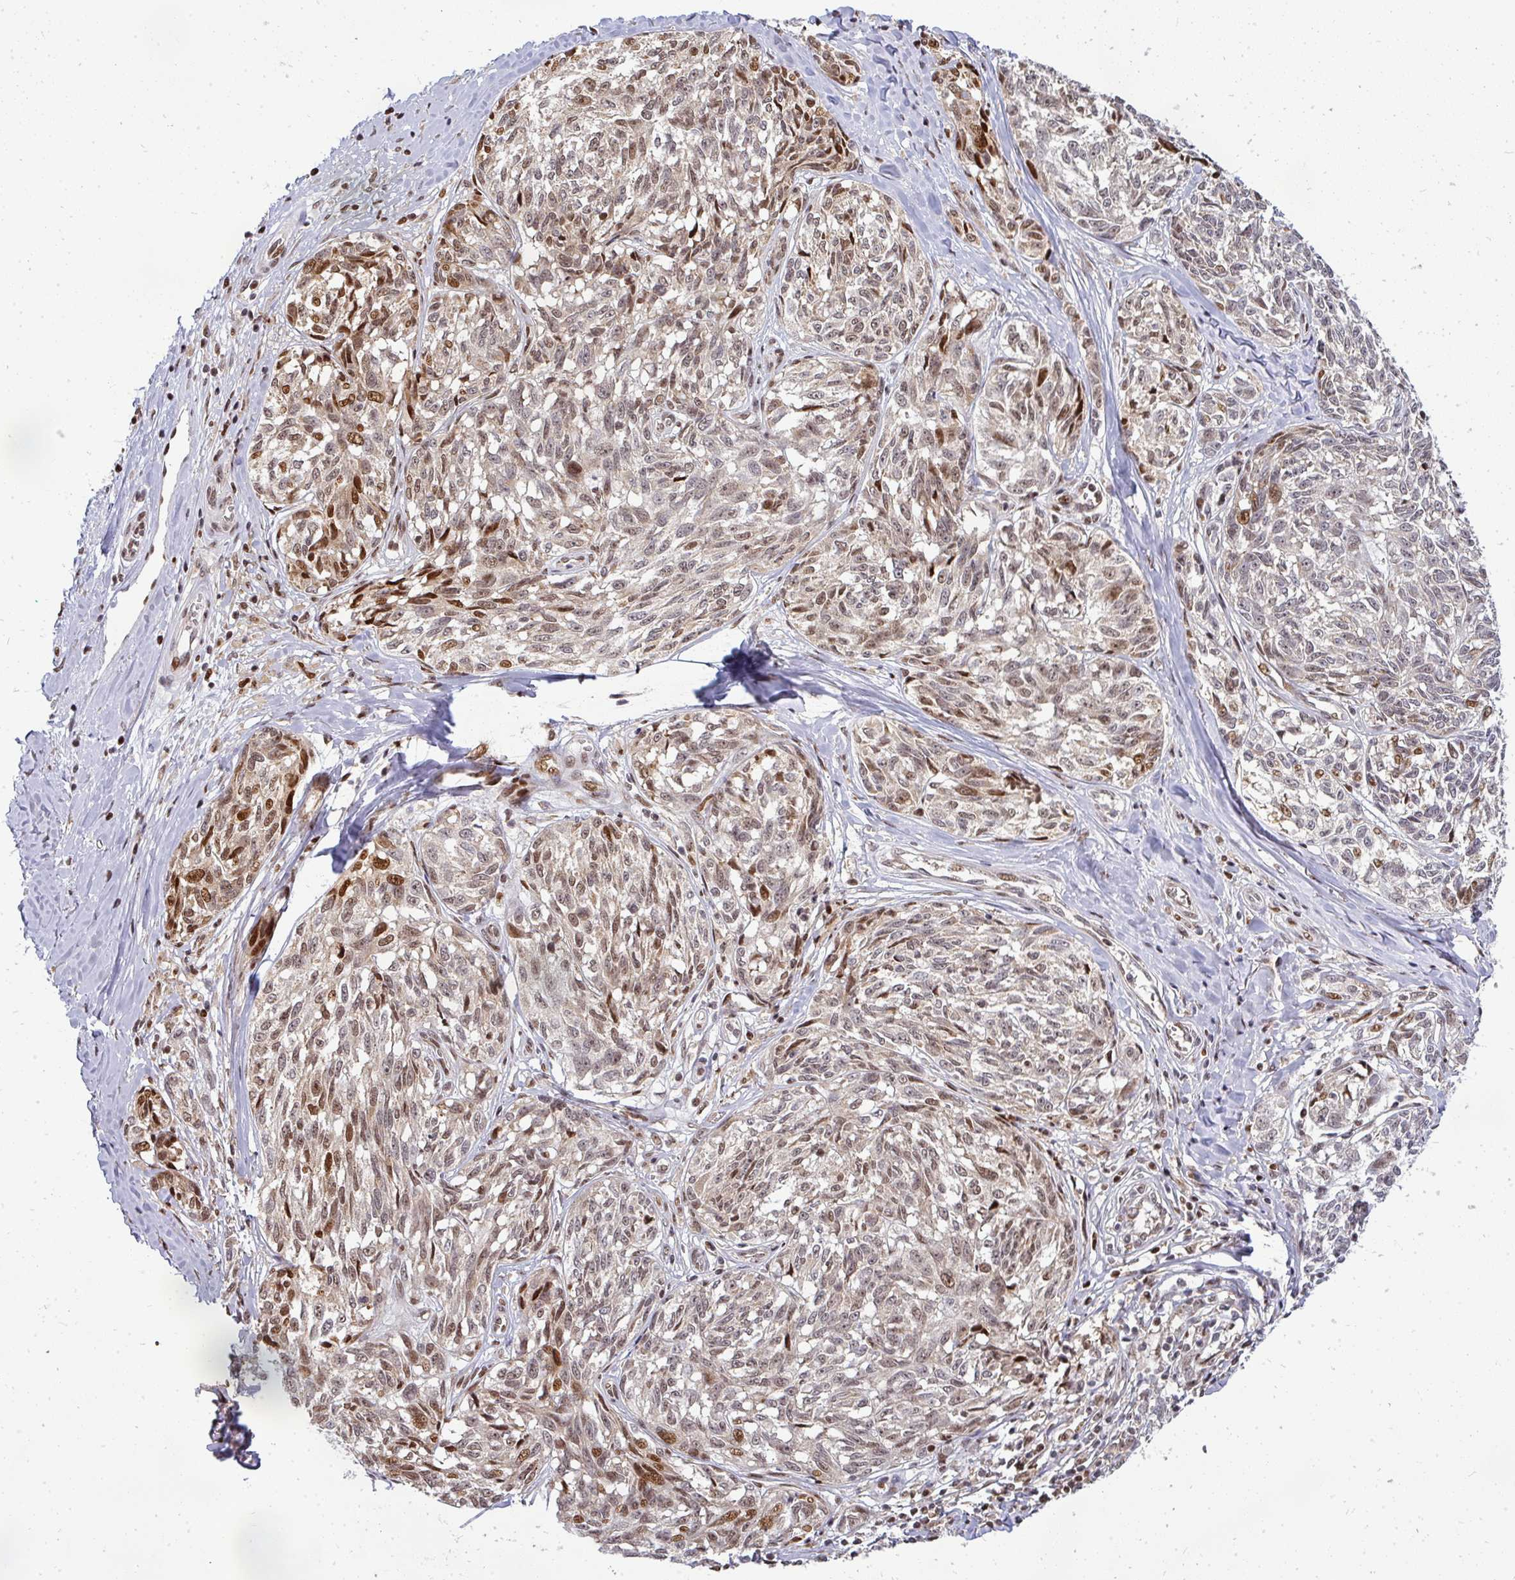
{"staining": {"intensity": "moderate", "quantity": ">75%", "location": "nuclear"}, "tissue": "melanoma", "cell_type": "Tumor cells", "image_type": "cancer", "snomed": [{"axis": "morphology", "description": "Normal tissue, NOS"}, {"axis": "morphology", "description": "Malignant melanoma, NOS"}, {"axis": "topography", "description": "Skin"}], "caption": "An IHC image of neoplastic tissue is shown. Protein staining in brown highlights moderate nuclear positivity in melanoma within tumor cells.", "gene": "PATZ1", "patient": {"sex": "female", "age": 64}}